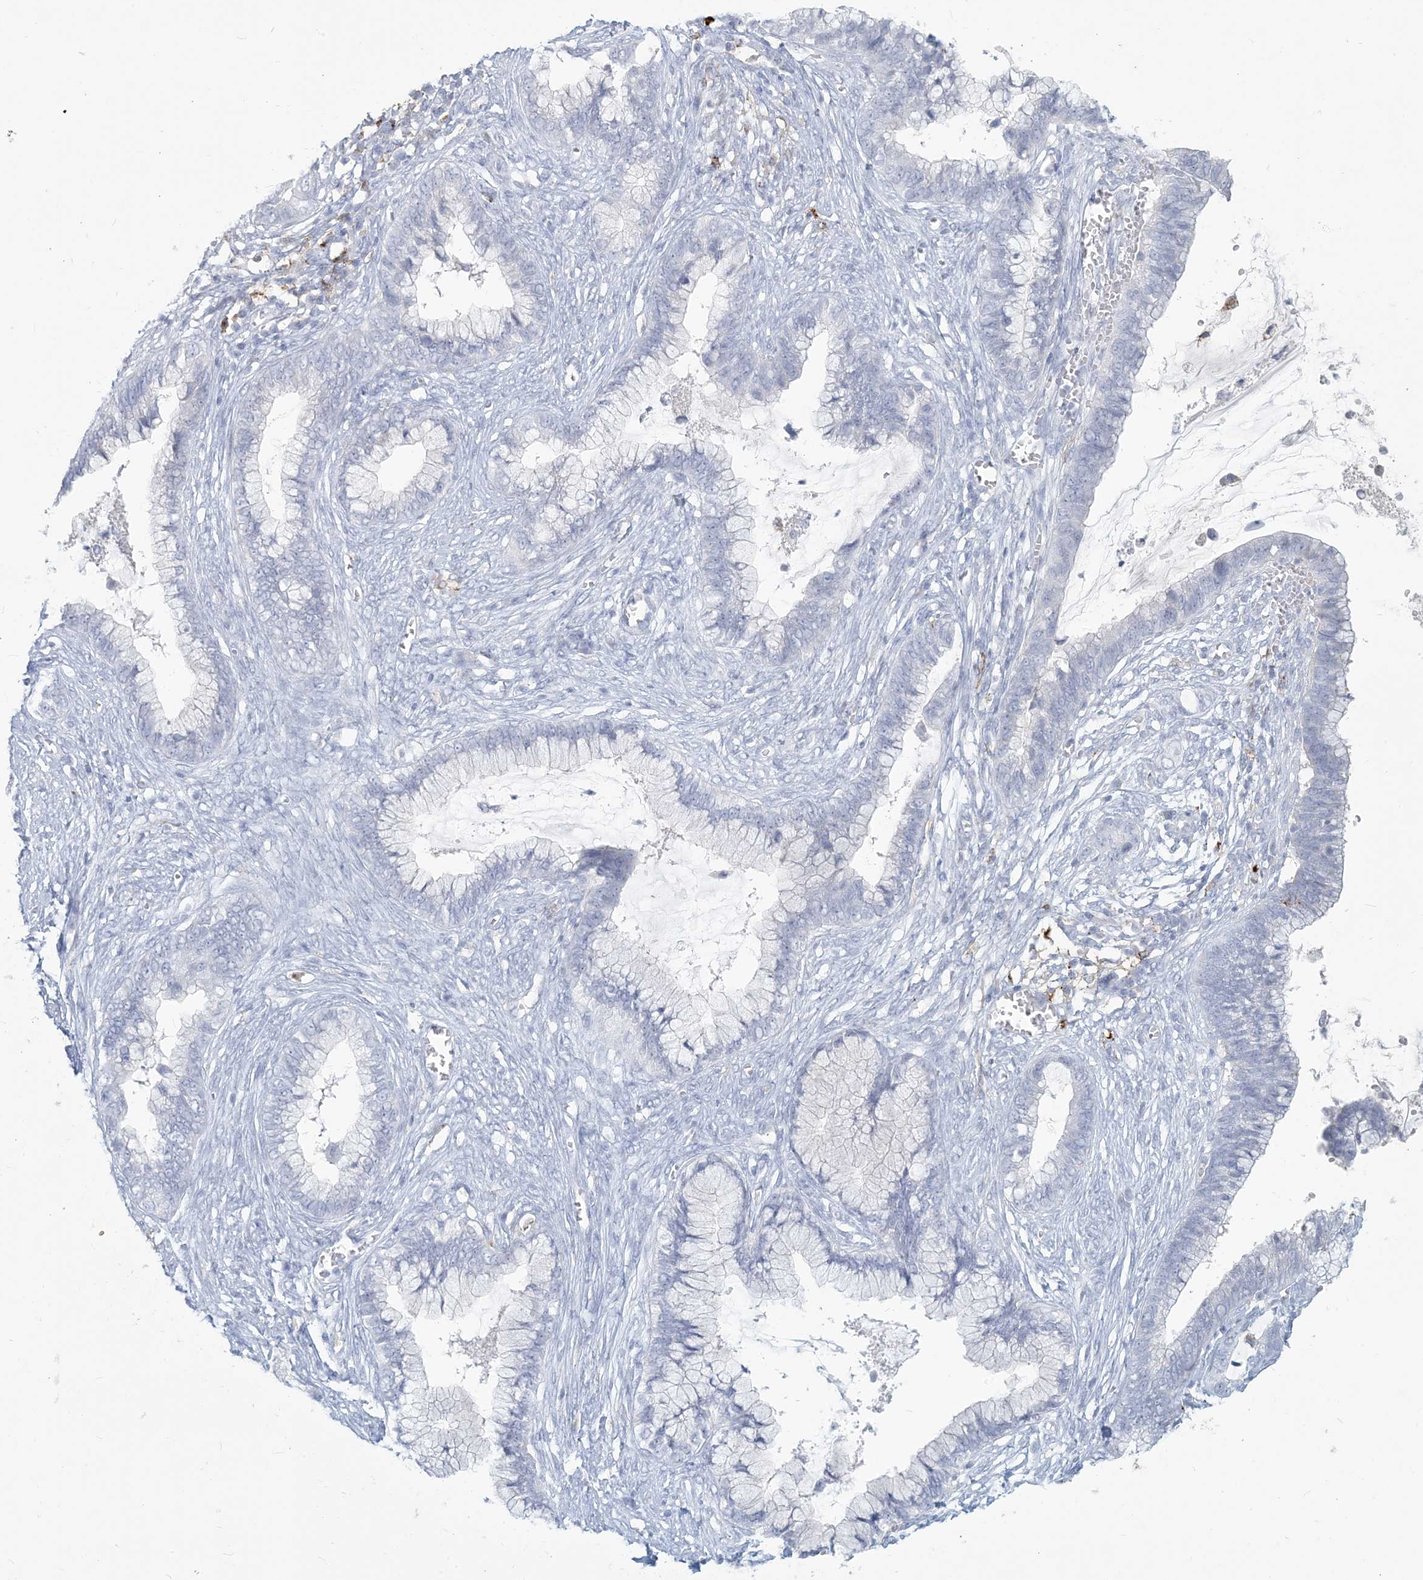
{"staining": {"intensity": "negative", "quantity": "none", "location": "none"}, "tissue": "cervical cancer", "cell_type": "Tumor cells", "image_type": "cancer", "snomed": [{"axis": "morphology", "description": "Adenocarcinoma, NOS"}, {"axis": "topography", "description": "Cervix"}], "caption": "Immunohistochemistry (IHC) of human adenocarcinoma (cervical) demonstrates no positivity in tumor cells. (DAB immunohistochemistry with hematoxylin counter stain).", "gene": "HLA-DRB1", "patient": {"sex": "female", "age": 44}}